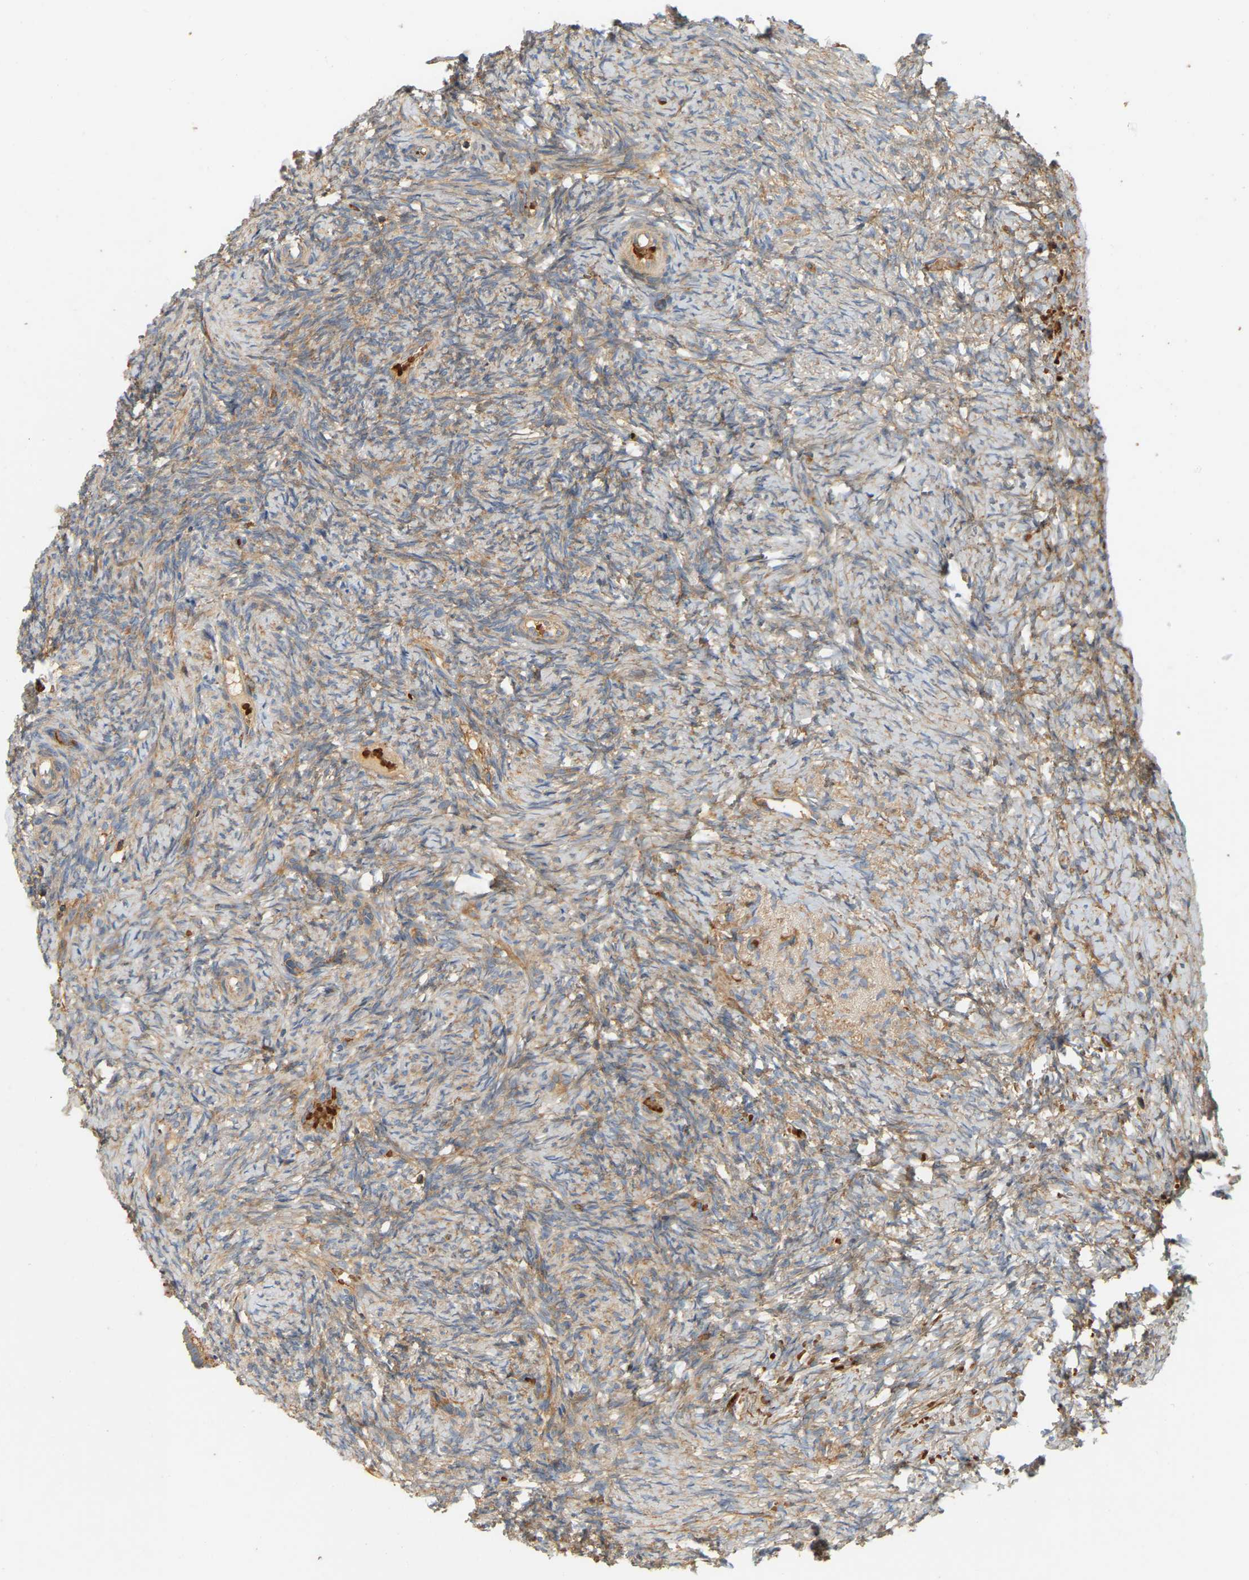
{"staining": {"intensity": "moderate", "quantity": ">75%", "location": "cytoplasmic/membranous"}, "tissue": "ovary", "cell_type": "Follicle cells", "image_type": "normal", "snomed": [{"axis": "morphology", "description": "Normal tissue, NOS"}, {"axis": "topography", "description": "Ovary"}], "caption": "IHC histopathology image of normal ovary: human ovary stained using immunohistochemistry (IHC) exhibits medium levels of moderate protein expression localized specifically in the cytoplasmic/membranous of follicle cells, appearing as a cytoplasmic/membranous brown color.", "gene": "AKAP13", "patient": {"sex": "female", "age": 41}}